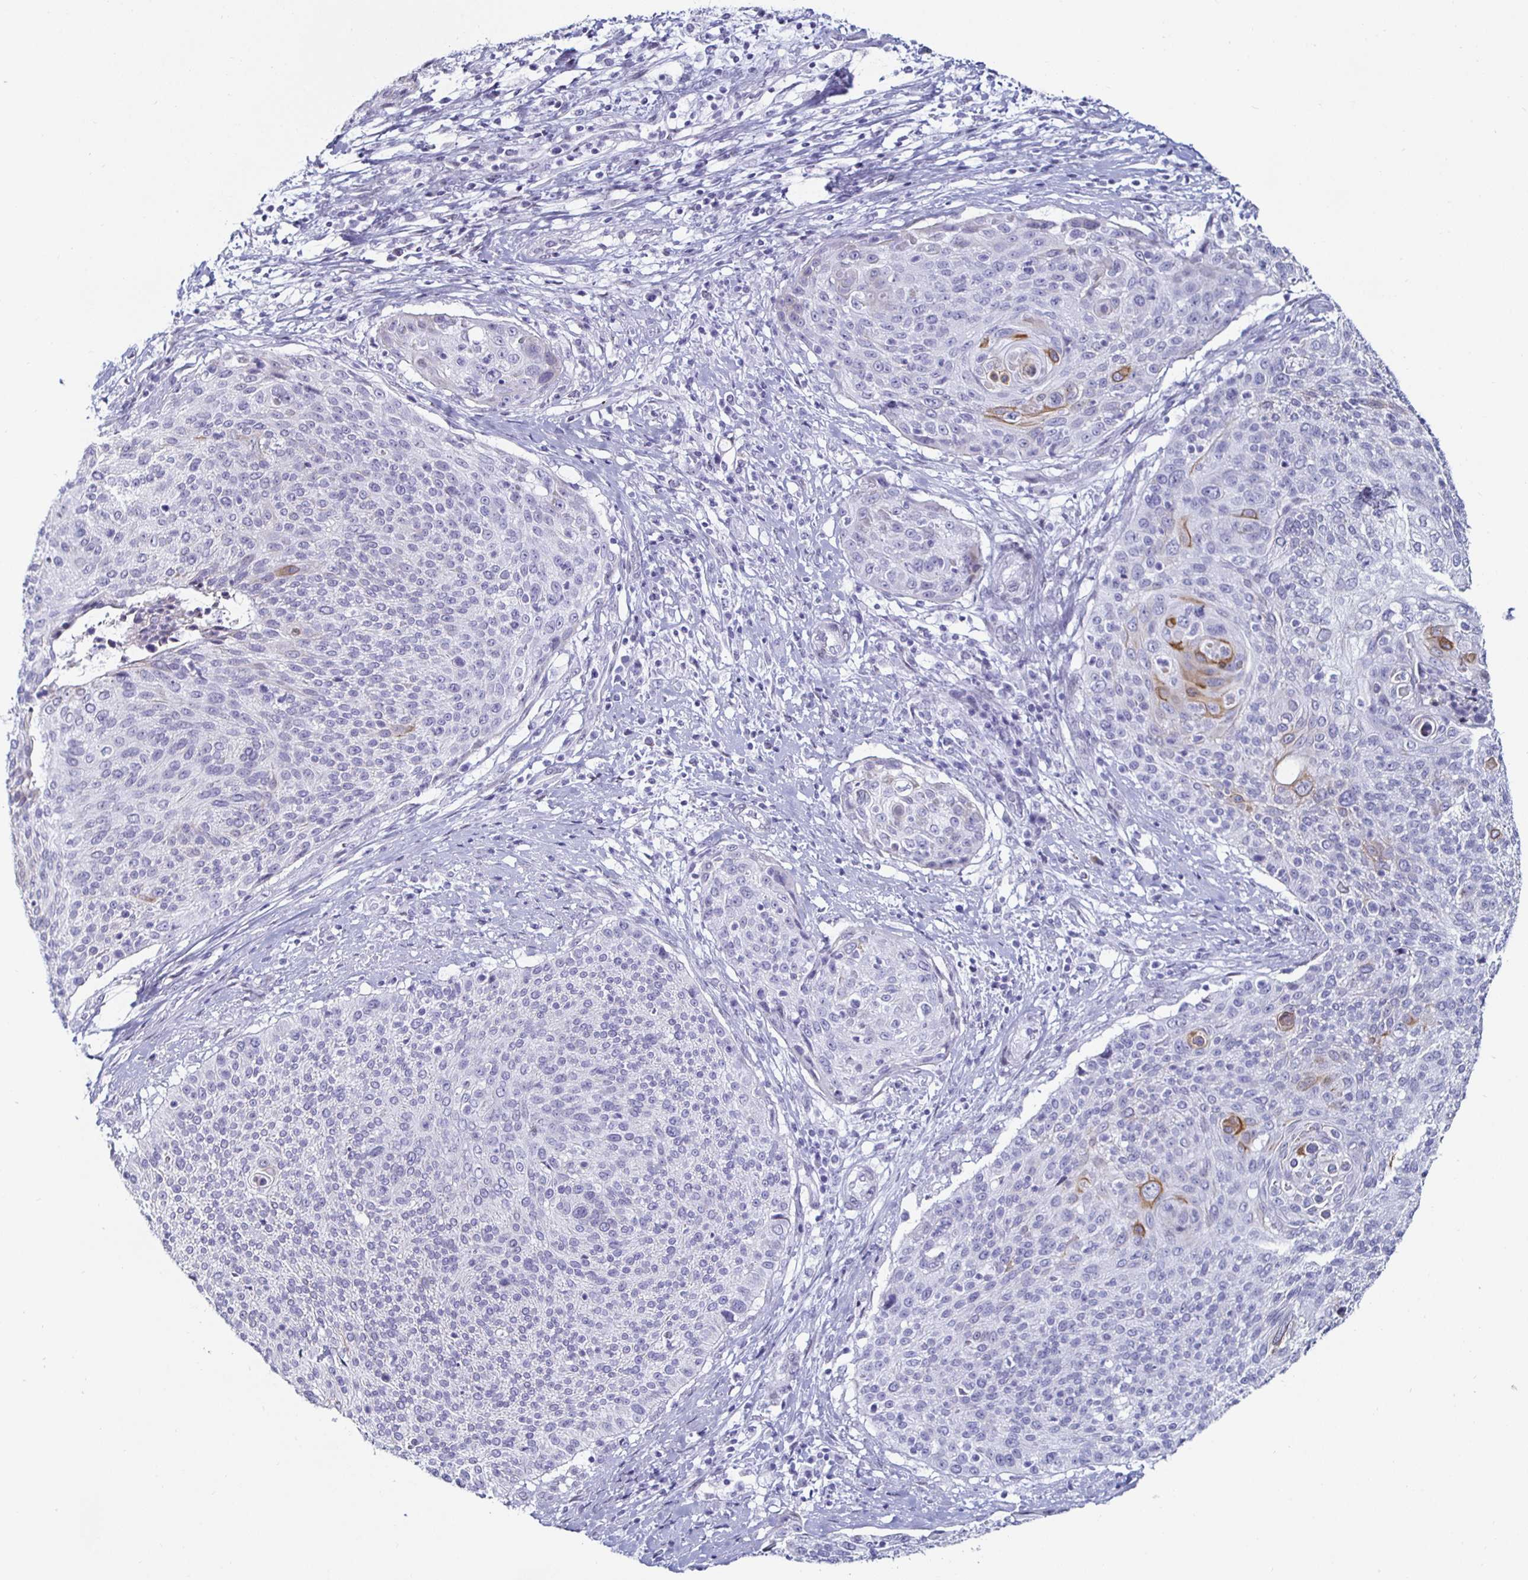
{"staining": {"intensity": "moderate", "quantity": "<25%", "location": "cytoplasmic/membranous"}, "tissue": "cervical cancer", "cell_type": "Tumor cells", "image_type": "cancer", "snomed": [{"axis": "morphology", "description": "Squamous cell carcinoma, NOS"}, {"axis": "topography", "description": "Cervix"}], "caption": "Squamous cell carcinoma (cervical) tissue exhibits moderate cytoplasmic/membranous positivity in approximately <25% of tumor cells, visualized by immunohistochemistry.", "gene": "KRT4", "patient": {"sex": "female", "age": 31}}